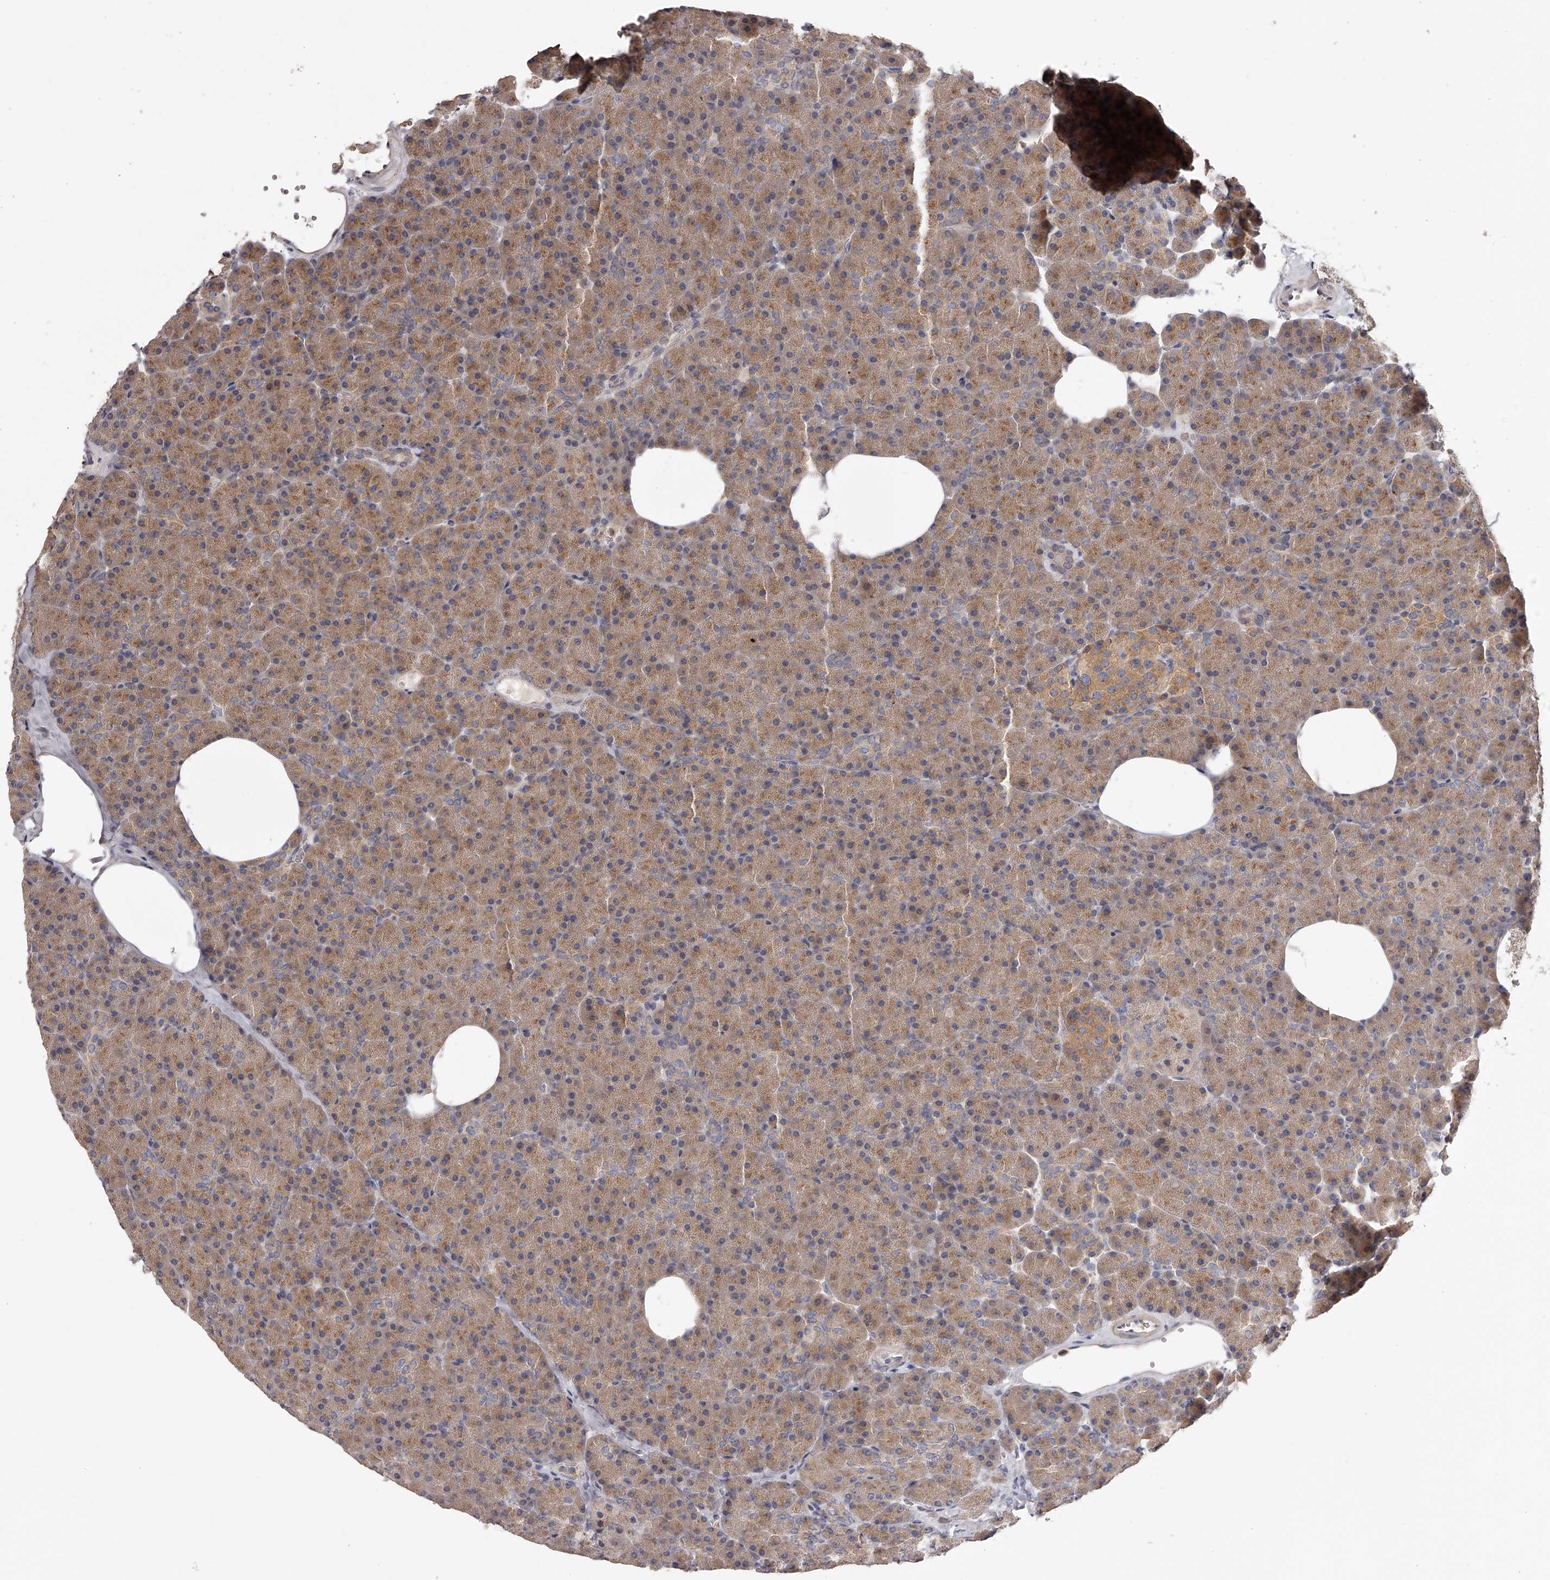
{"staining": {"intensity": "moderate", "quantity": ">75%", "location": "cytoplasmic/membranous"}, "tissue": "pancreas", "cell_type": "Exocrine glandular cells", "image_type": "normal", "snomed": [{"axis": "morphology", "description": "Normal tissue, NOS"}, {"axis": "morphology", "description": "Carcinoid, malignant, NOS"}, {"axis": "topography", "description": "Pancreas"}], "caption": "A medium amount of moderate cytoplasmic/membranous expression is appreciated in approximately >75% of exocrine glandular cells in normal pancreas. The protein is stained brown, and the nuclei are stained in blue (DAB (3,3'-diaminobenzidine) IHC with brightfield microscopy, high magnification).", "gene": "TNN", "patient": {"sex": "female", "age": 35}}